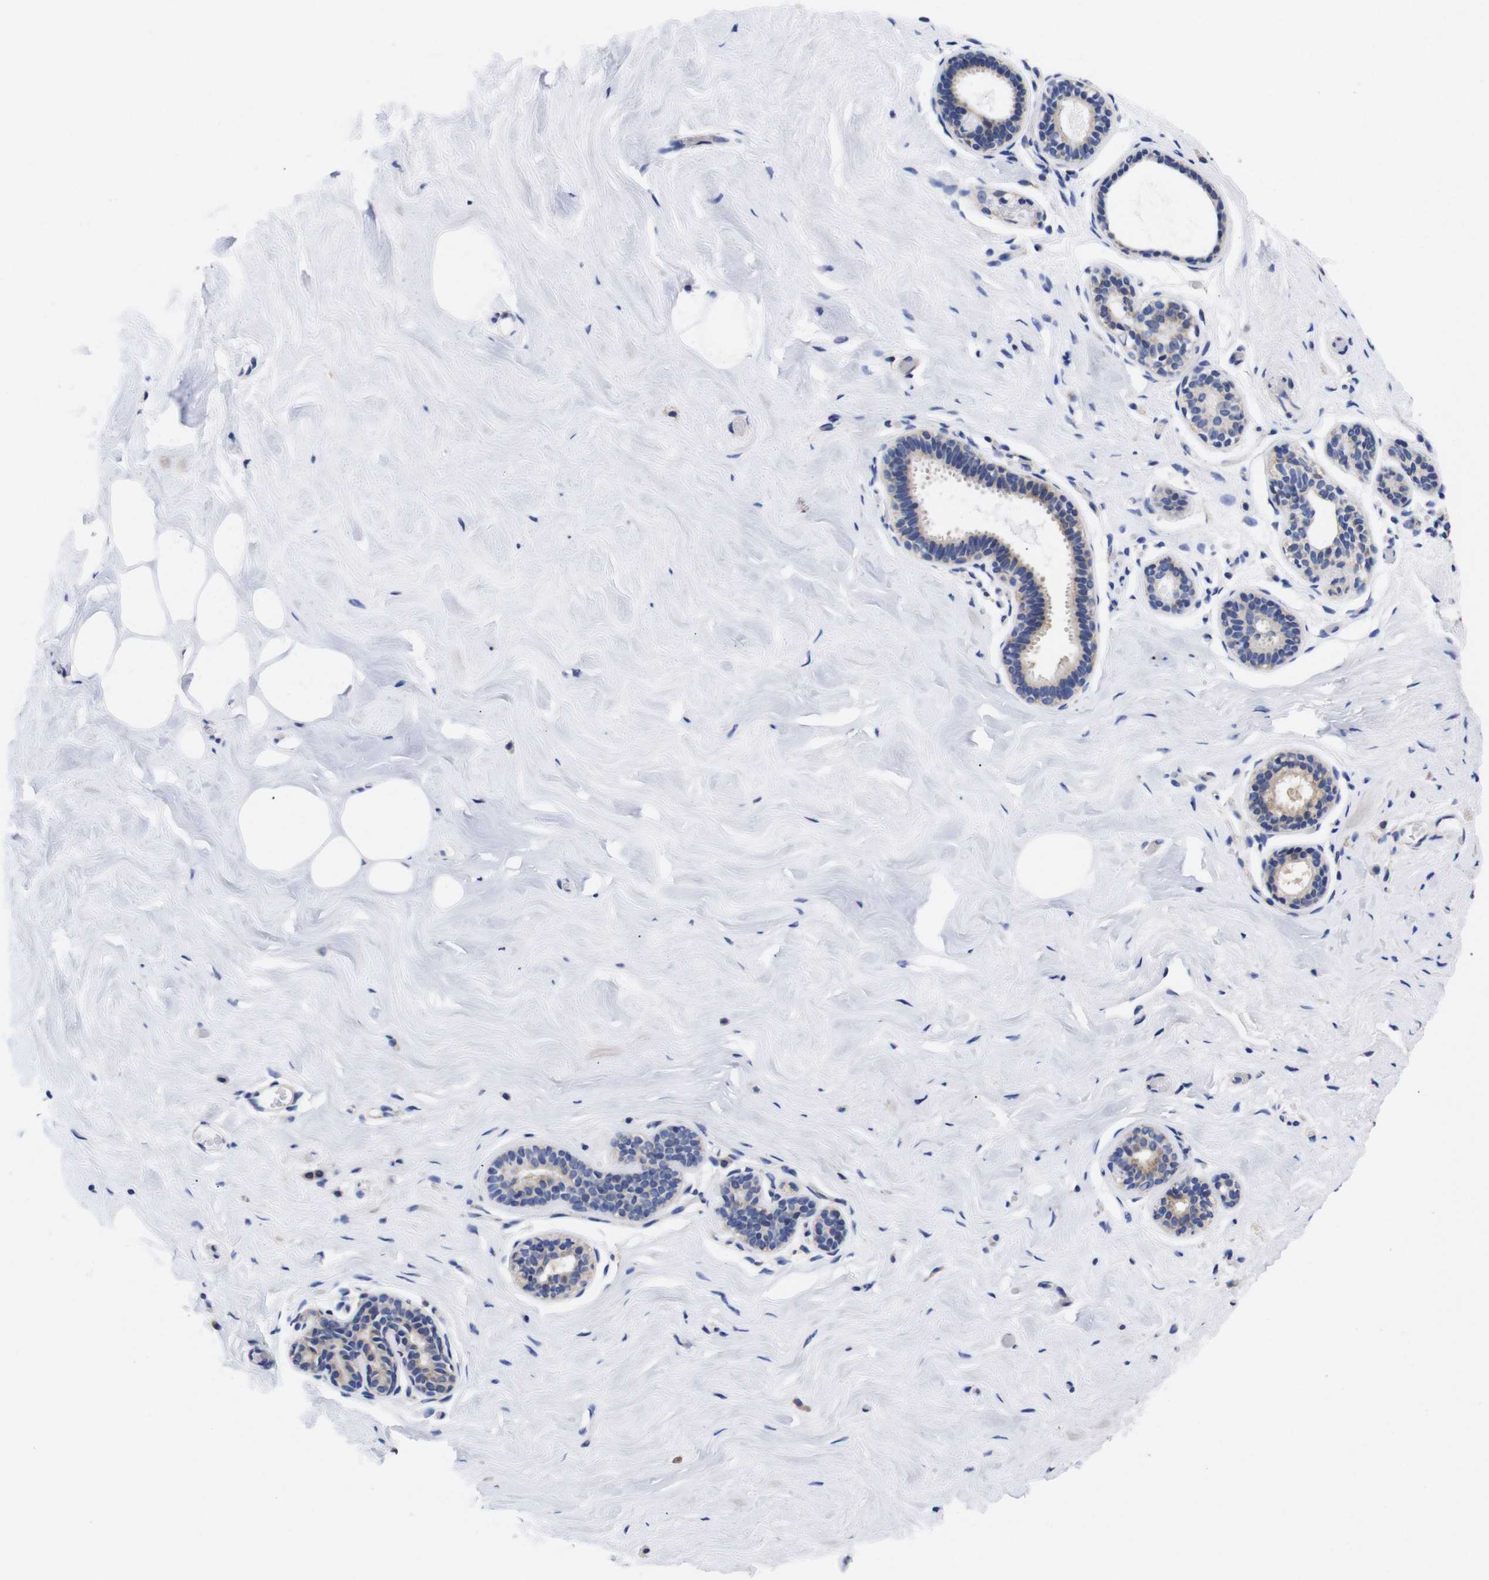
{"staining": {"intensity": "negative", "quantity": "none", "location": "none"}, "tissue": "breast", "cell_type": "Adipocytes", "image_type": "normal", "snomed": [{"axis": "morphology", "description": "Normal tissue, NOS"}, {"axis": "topography", "description": "Breast"}], "caption": "The immunohistochemistry (IHC) image has no significant expression in adipocytes of breast.", "gene": "OPN3", "patient": {"sex": "female", "age": 75}}